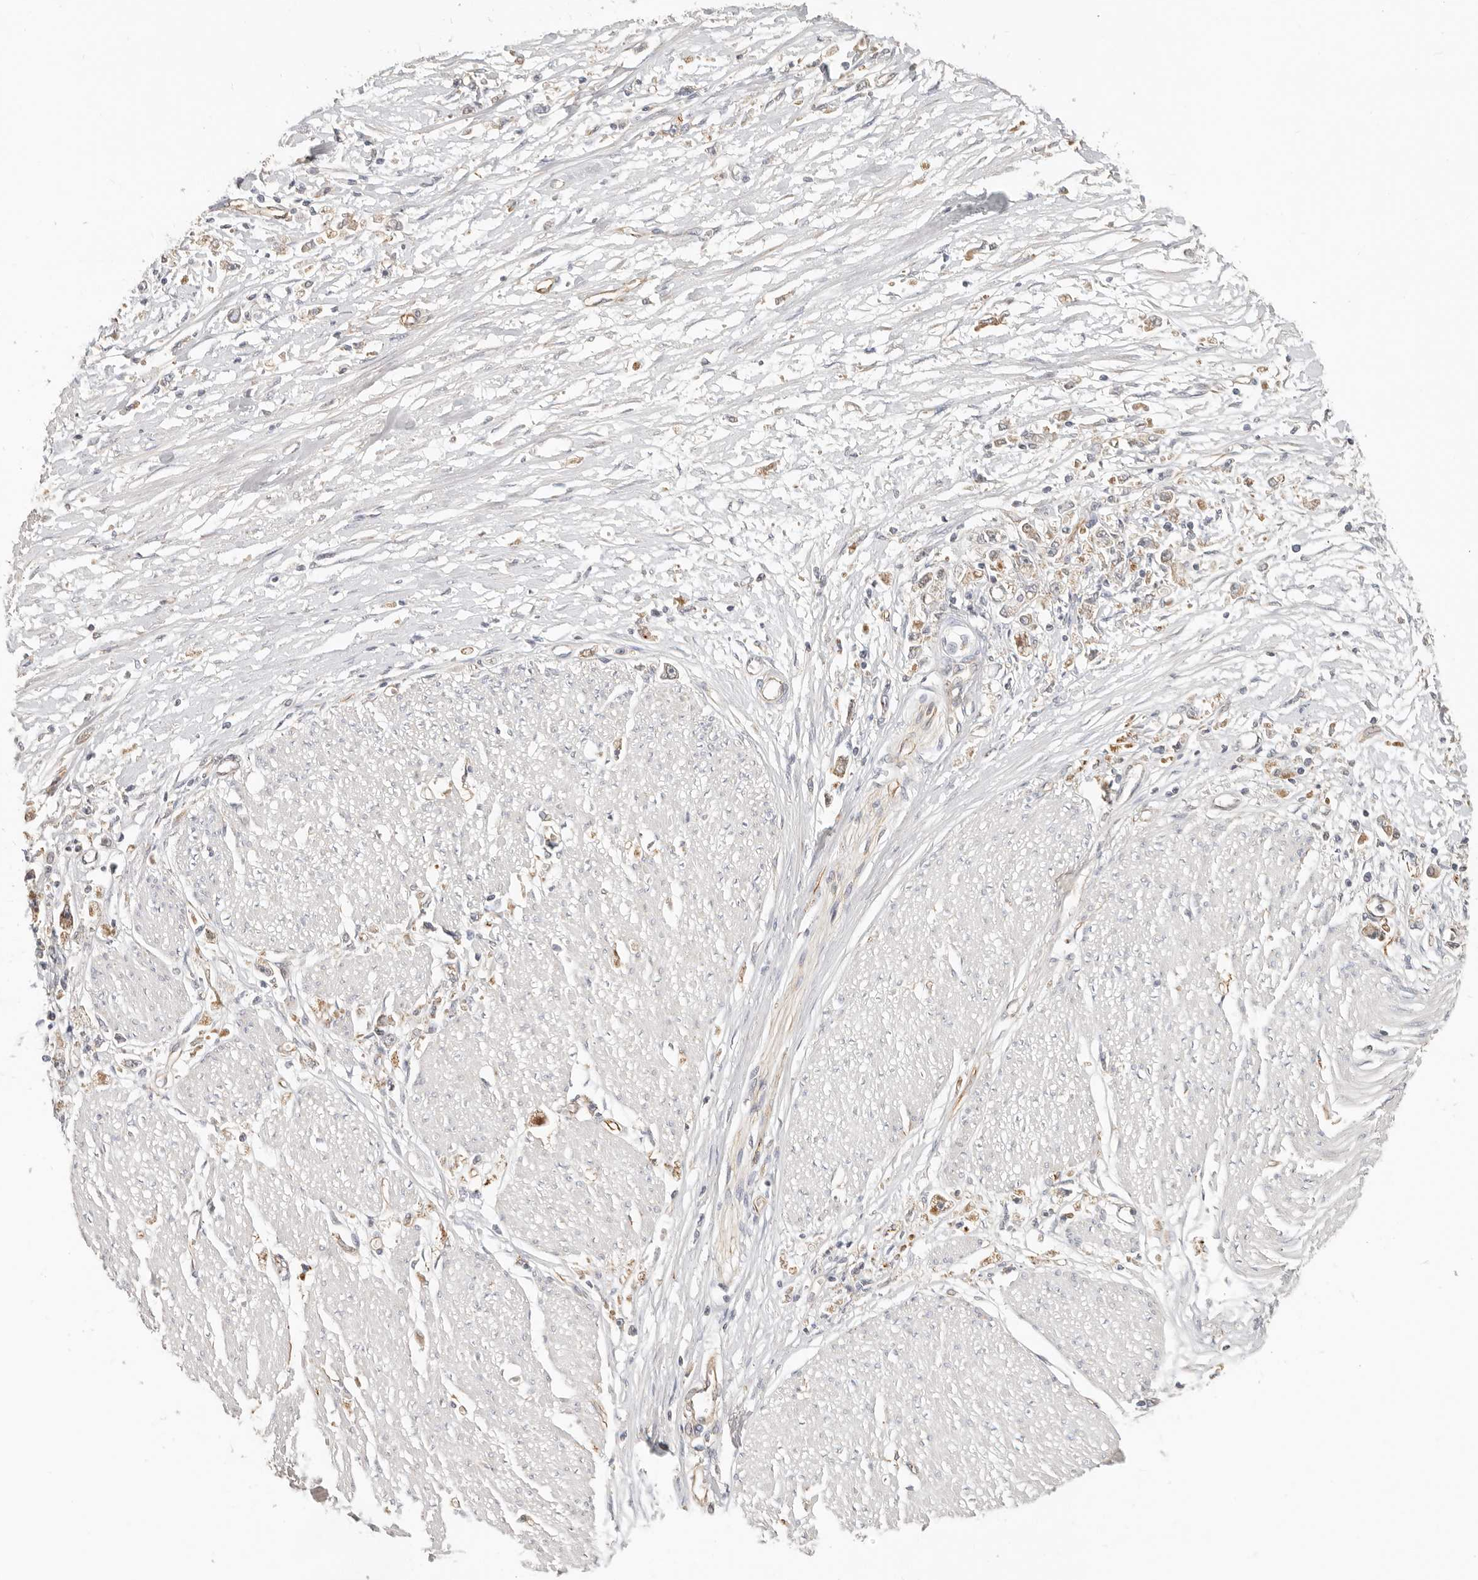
{"staining": {"intensity": "weak", "quantity": "25%-75%", "location": "cytoplasmic/membranous"}, "tissue": "stomach cancer", "cell_type": "Tumor cells", "image_type": "cancer", "snomed": [{"axis": "morphology", "description": "Adenocarcinoma, NOS"}, {"axis": "topography", "description": "Stomach"}], "caption": "DAB immunohistochemical staining of human stomach adenocarcinoma demonstrates weak cytoplasmic/membranous protein positivity in about 25%-75% of tumor cells.", "gene": "SPRING1", "patient": {"sex": "female", "age": 59}}